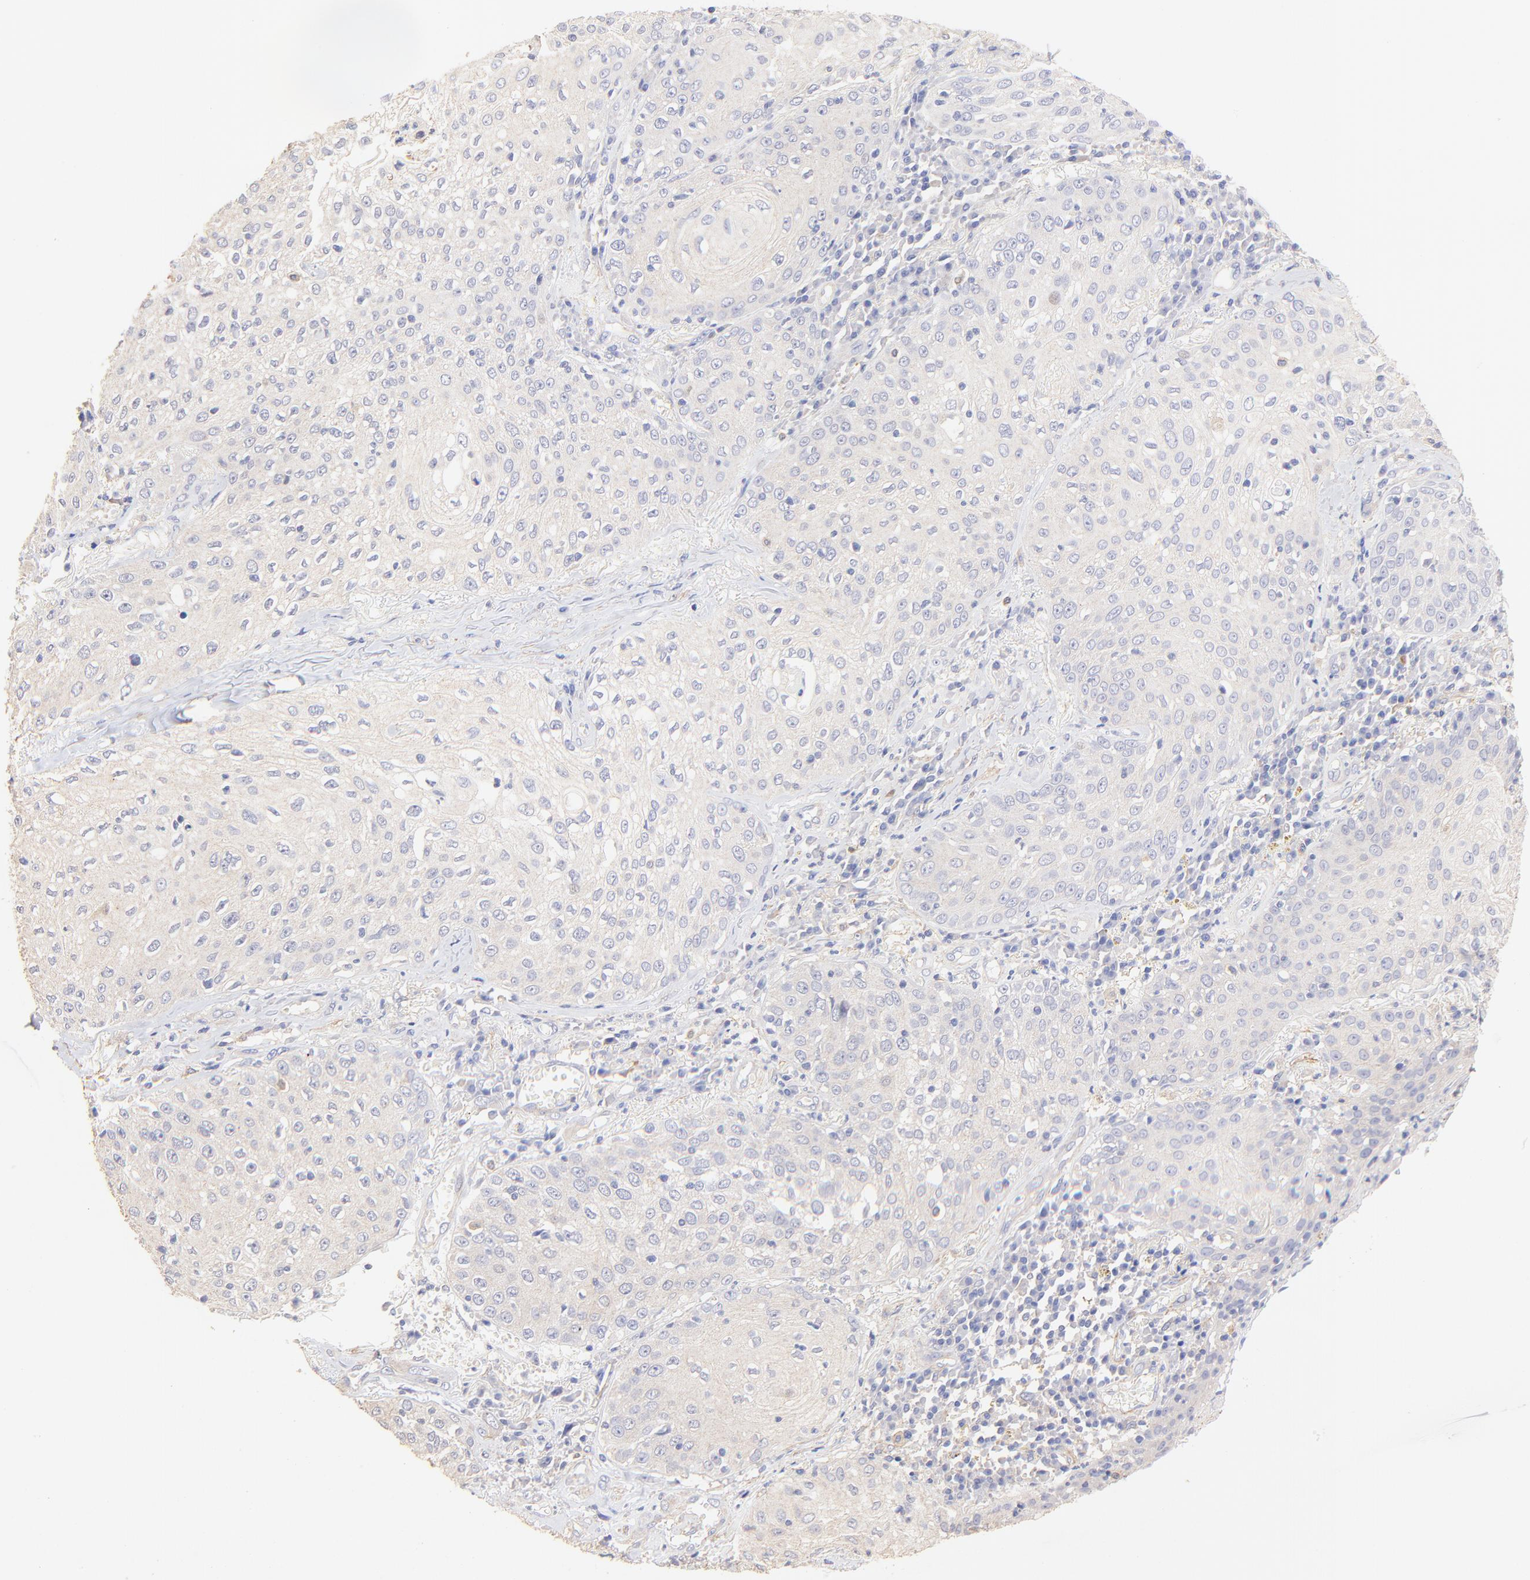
{"staining": {"intensity": "negative", "quantity": "none", "location": "none"}, "tissue": "skin cancer", "cell_type": "Tumor cells", "image_type": "cancer", "snomed": [{"axis": "morphology", "description": "Squamous cell carcinoma, NOS"}, {"axis": "topography", "description": "Skin"}], "caption": "DAB immunohistochemical staining of human squamous cell carcinoma (skin) shows no significant staining in tumor cells. Nuclei are stained in blue.", "gene": "ACTRT1", "patient": {"sex": "male", "age": 65}}